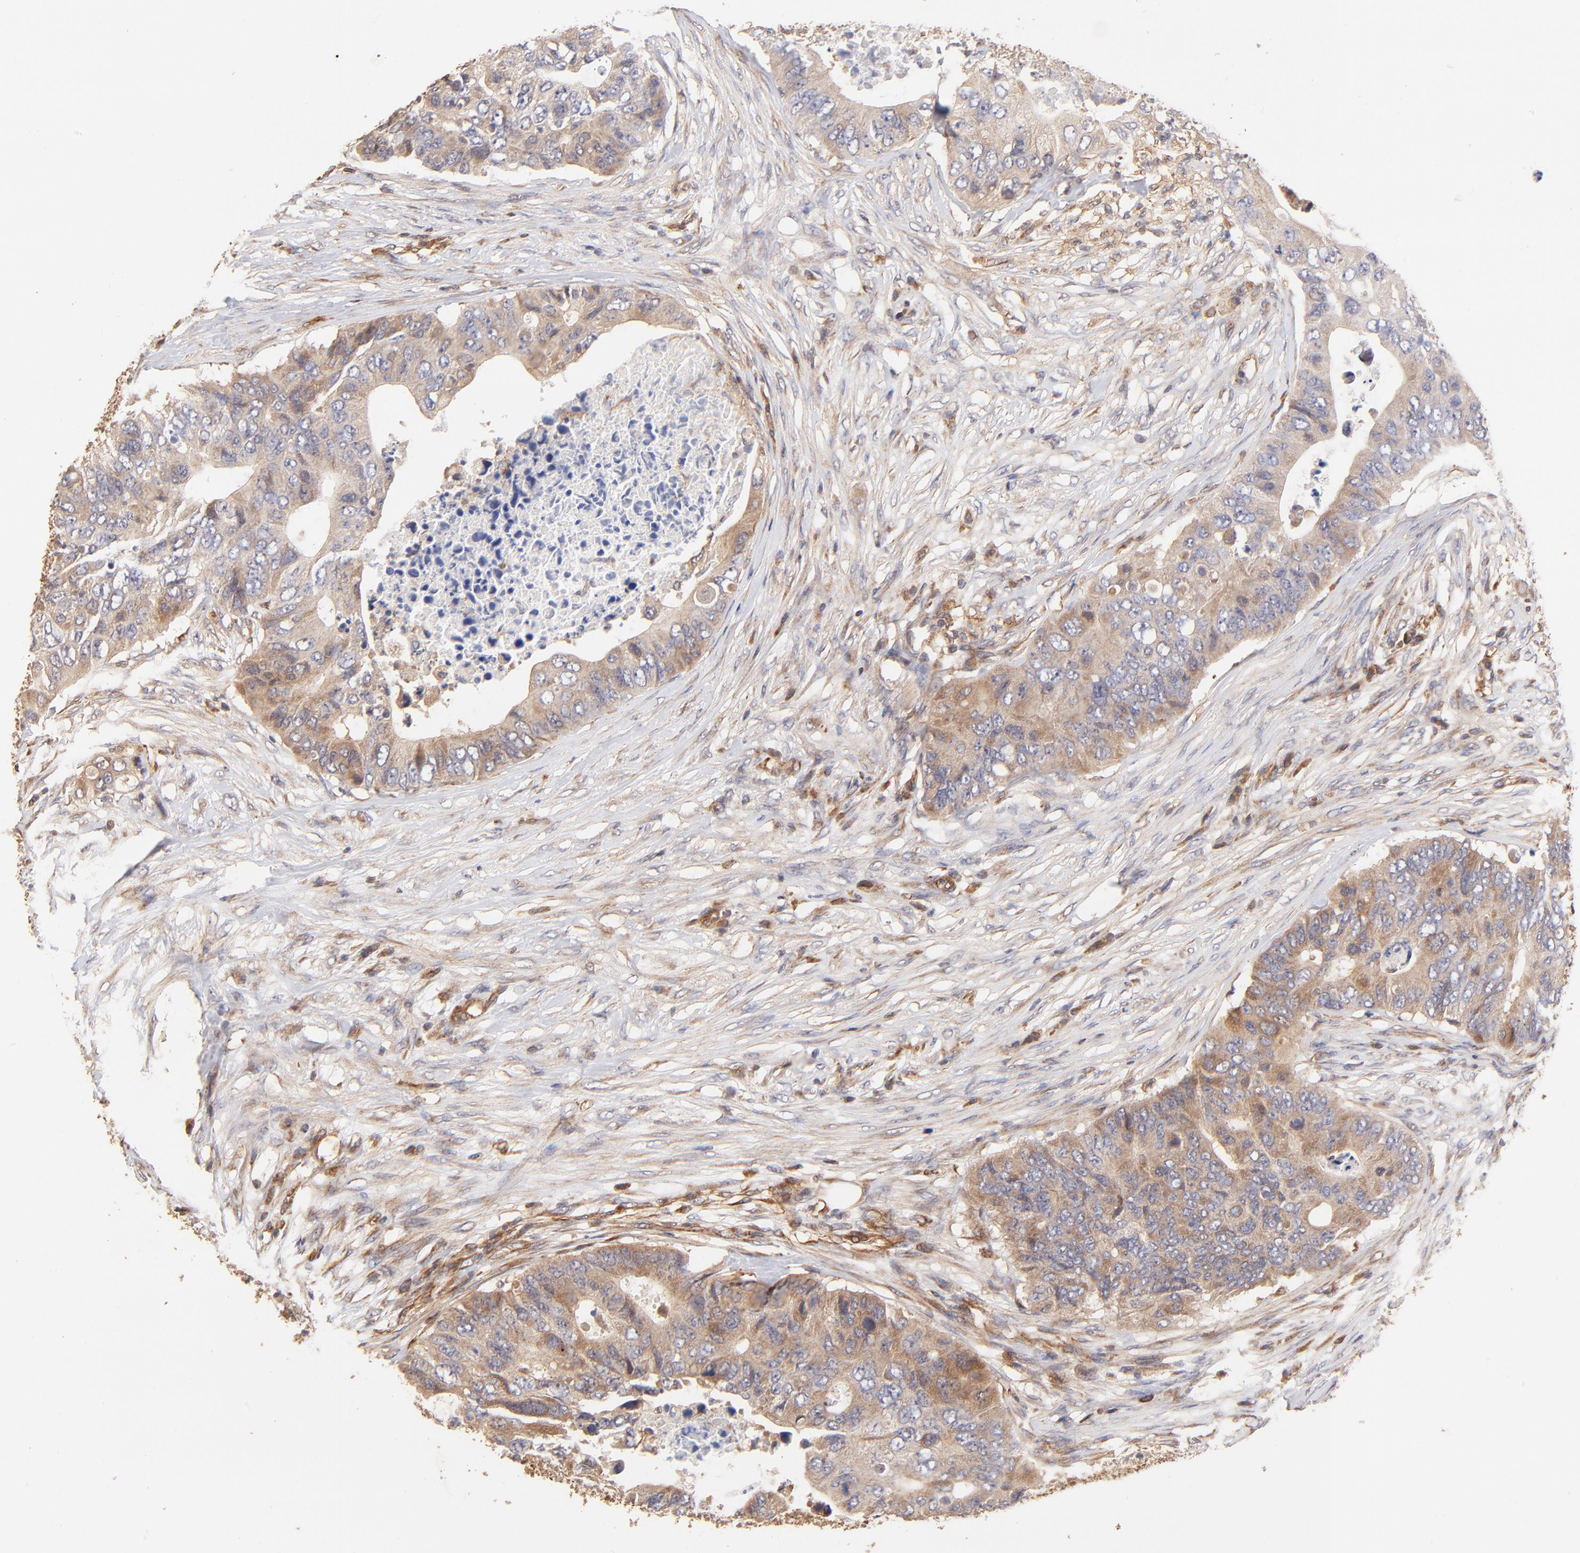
{"staining": {"intensity": "weak", "quantity": ">75%", "location": "cytoplasmic/membranous"}, "tissue": "colorectal cancer", "cell_type": "Tumor cells", "image_type": "cancer", "snomed": [{"axis": "morphology", "description": "Adenocarcinoma, NOS"}, {"axis": "topography", "description": "Colon"}], "caption": "Immunohistochemical staining of colorectal cancer (adenocarcinoma) reveals low levels of weak cytoplasmic/membranous protein expression in about >75% of tumor cells. (IHC, brightfield microscopy, high magnification).", "gene": "TNFAIP3", "patient": {"sex": "male", "age": 71}}